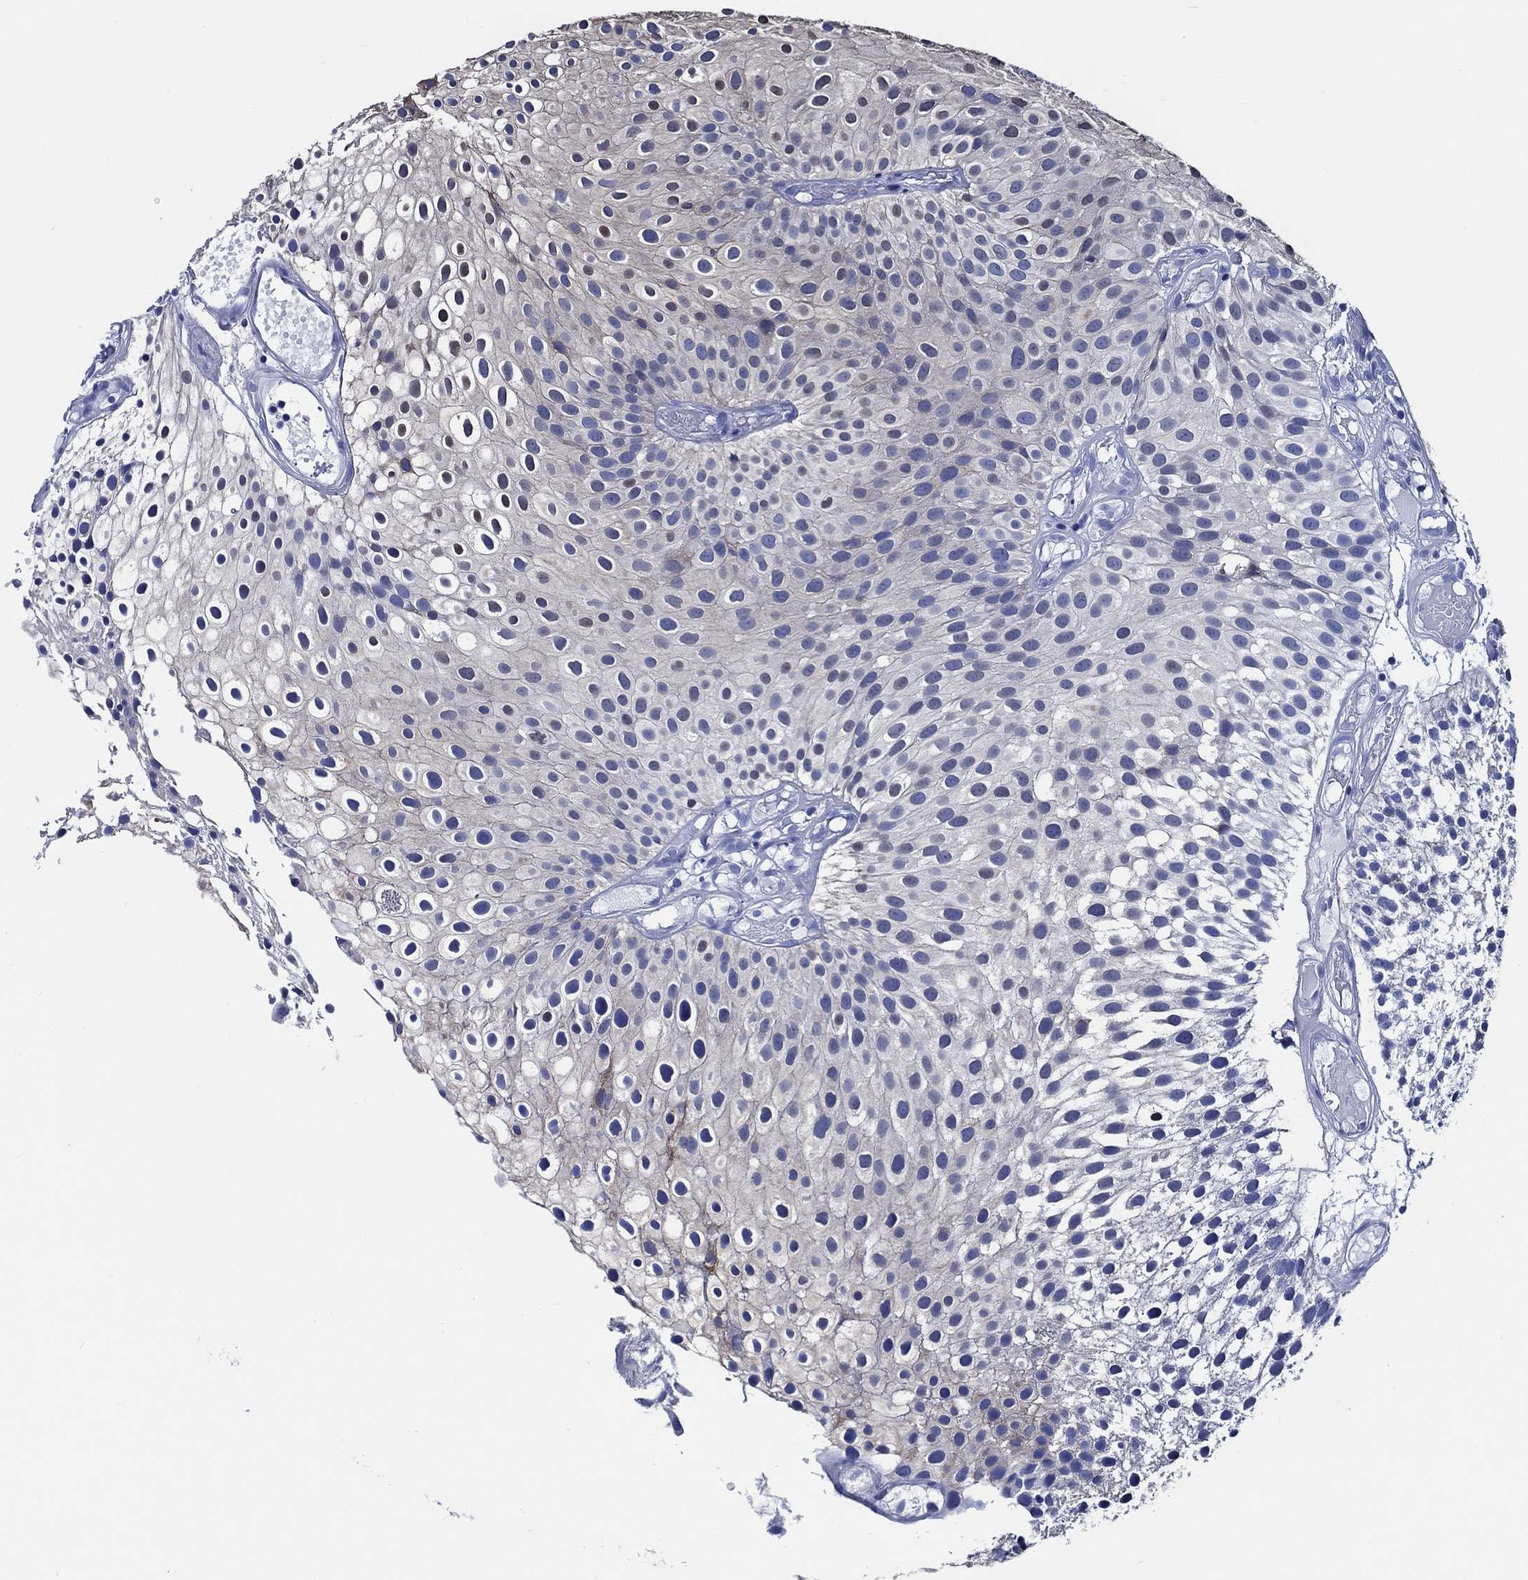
{"staining": {"intensity": "negative", "quantity": "none", "location": "none"}, "tissue": "urothelial cancer", "cell_type": "Tumor cells", "image_type": "cancer", "snomed": [{"axis": "morphology", "description": "Urothelial carcinoma, Low grade"}, {"axis": "topography", "description": "Urinary bladder"}], "caption": "DAB (3,3'-diaminobenzidine) immunohistochemical staining of human urothelial cancer displays no significant expression in tumor cells. The staining was performed using DAB (3,3'-diaminobenzidine) to visualize the protein expression in brown, while the nuclei were stained in blue with hematoxylin (Magnification: 20x).", "gene": "WDR62", "patient": {"sex": "male", "age": 79}}